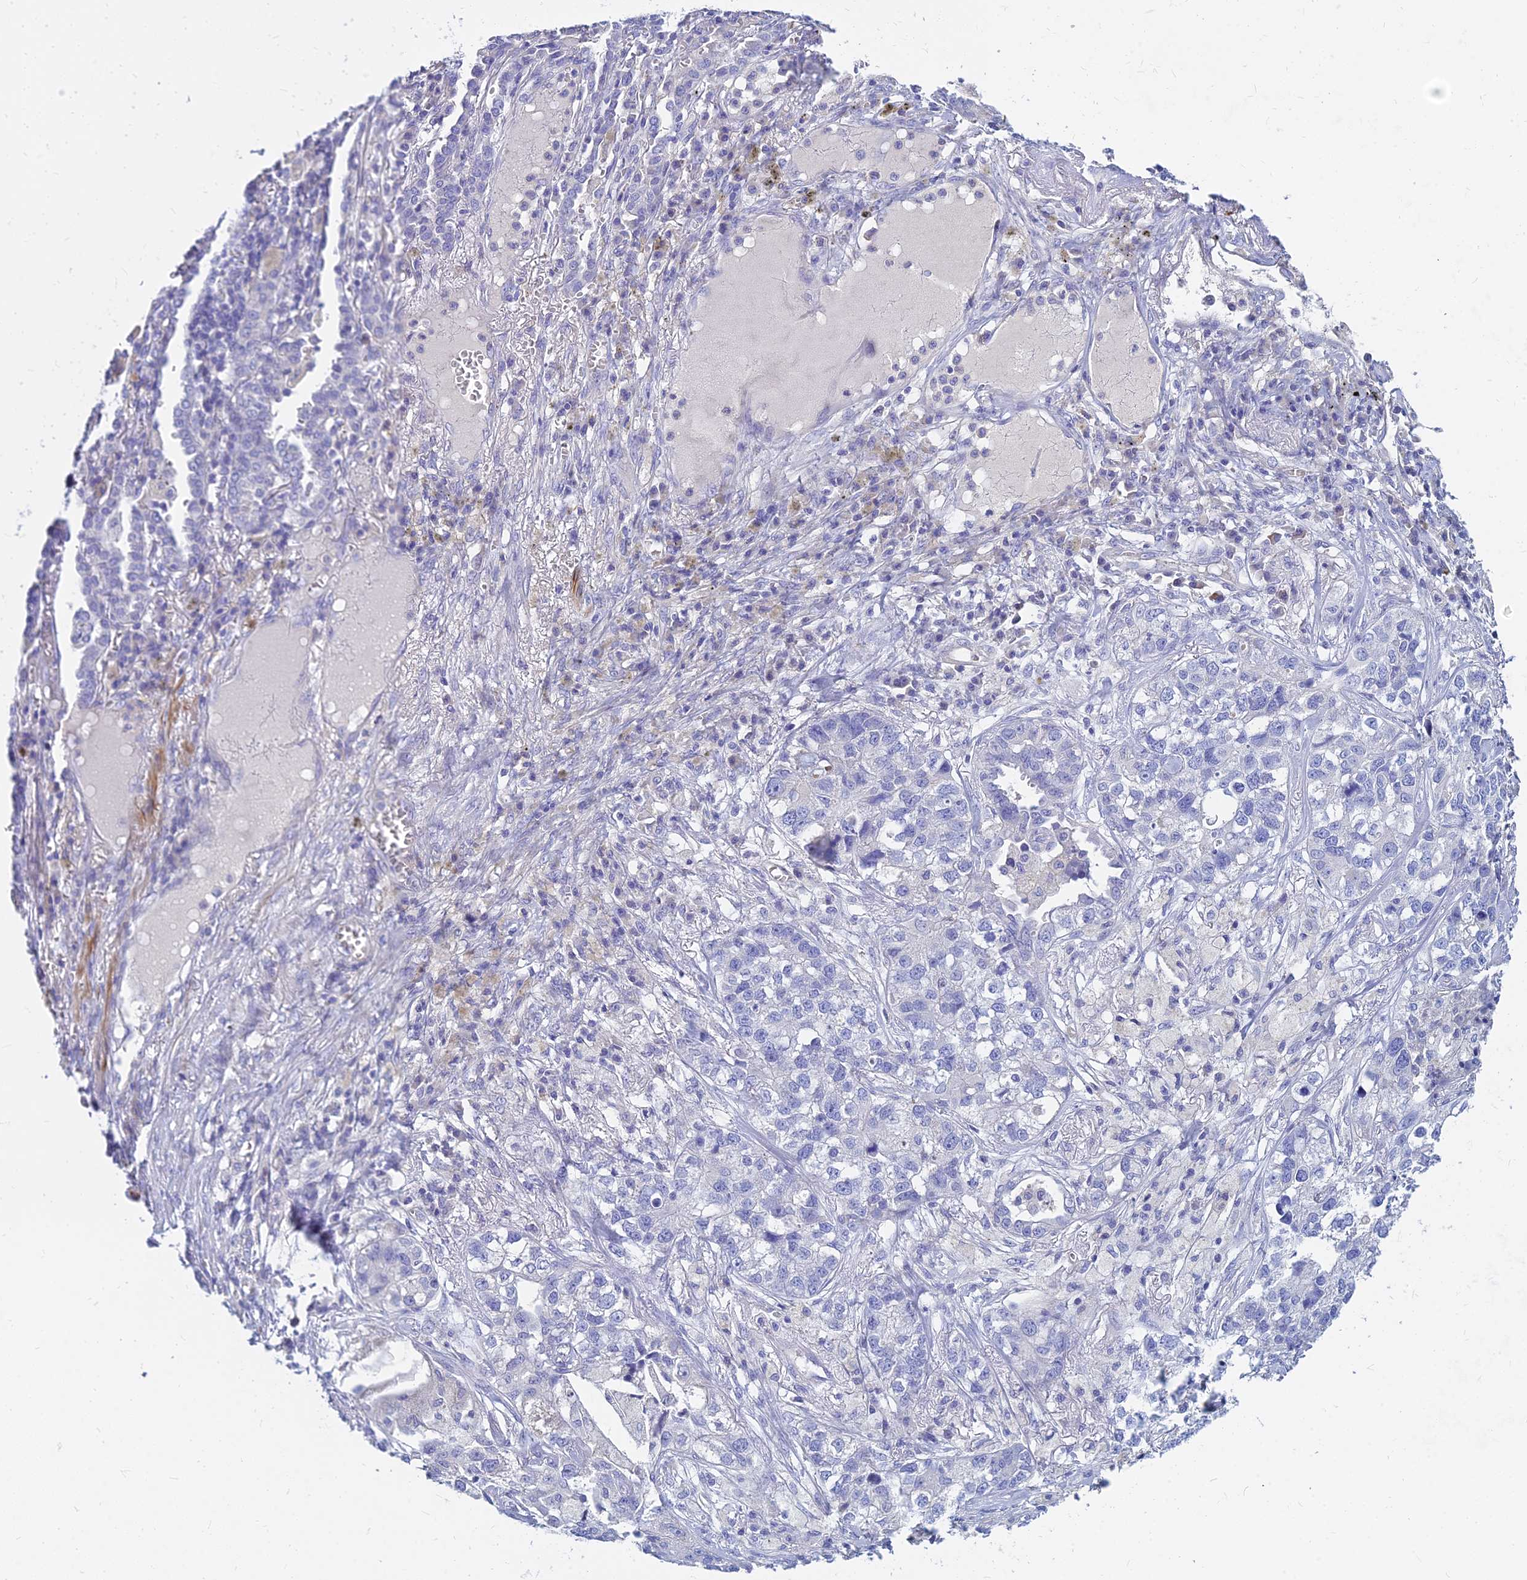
{"staining": {"intensity": "negative", "quantity": "none", "location": "none"}, "tissue": "lung cancer", "cell_type": "Tumor cells", "image_type": "cancer", "snomed": [{"axis": "morphology", "description": "Adenocarcinoma, NOS"}, {"axis": "topography", "description": "Lung"}], "caption": "Tumor cells are negative for protein expression in human lung cancer (adenocarcinoma).", "gene": "ZNF552", "patient": {"sex": "male", "age": 49}}